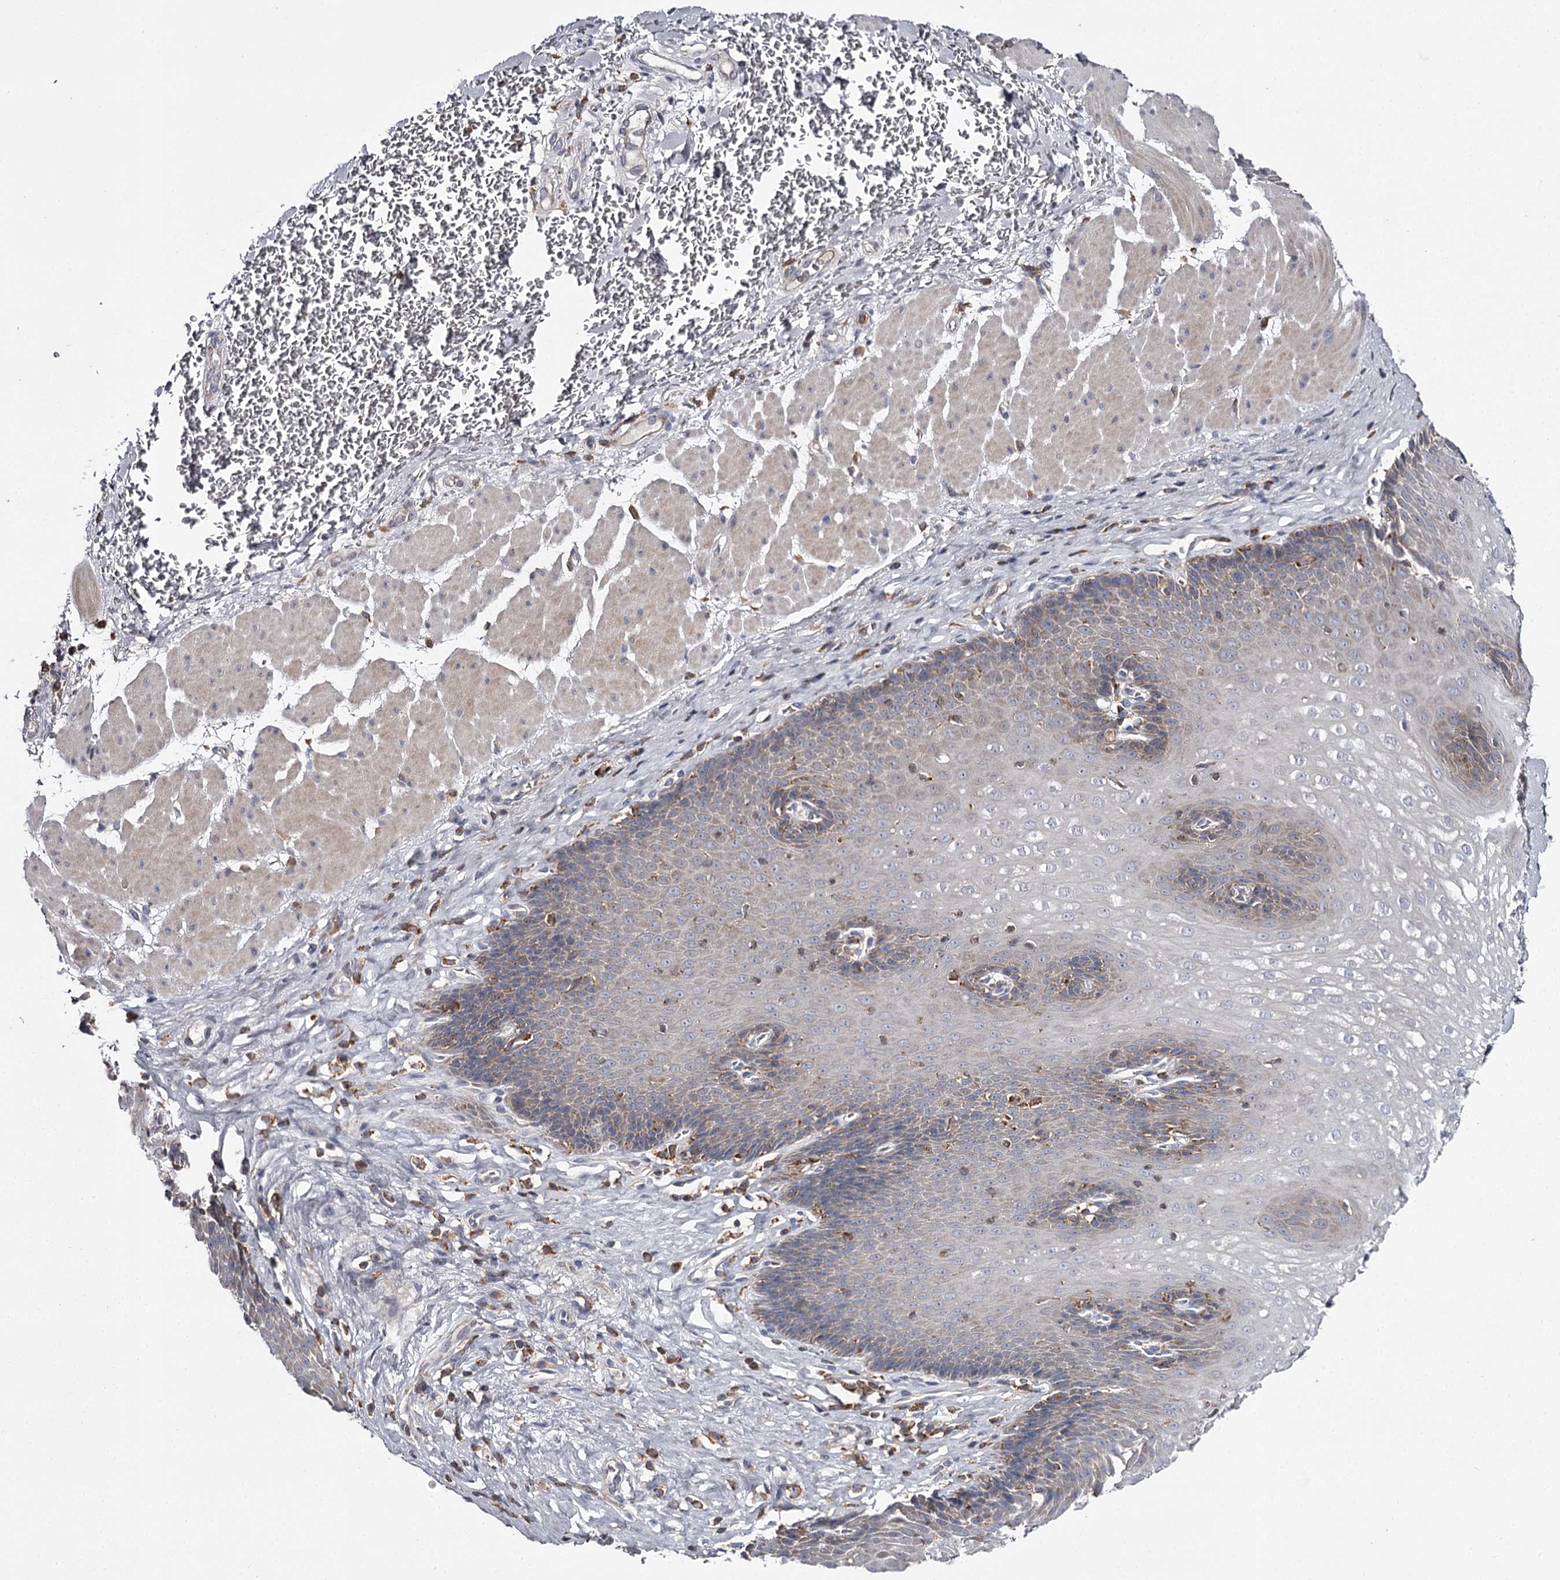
{"staining": {"intensity": "weak", "quantity": "<25%", "location": "cytoplasmic/membranous"}, "tissue": "esophagus", "cell_type": "Squamous epithelial cells", "image_type": "normal", "snomed": [{"axis": "morphology", "description": "Normal tissue, NOS"}, {"axis": "topography", "description": "Esophagus"}], "caption": "The photomicrograph shows no staining of squamous epithelial cells in unremarkable esophagus.", "gene": "RASSF6", "patient": {"sex": "female", "age": 66}}